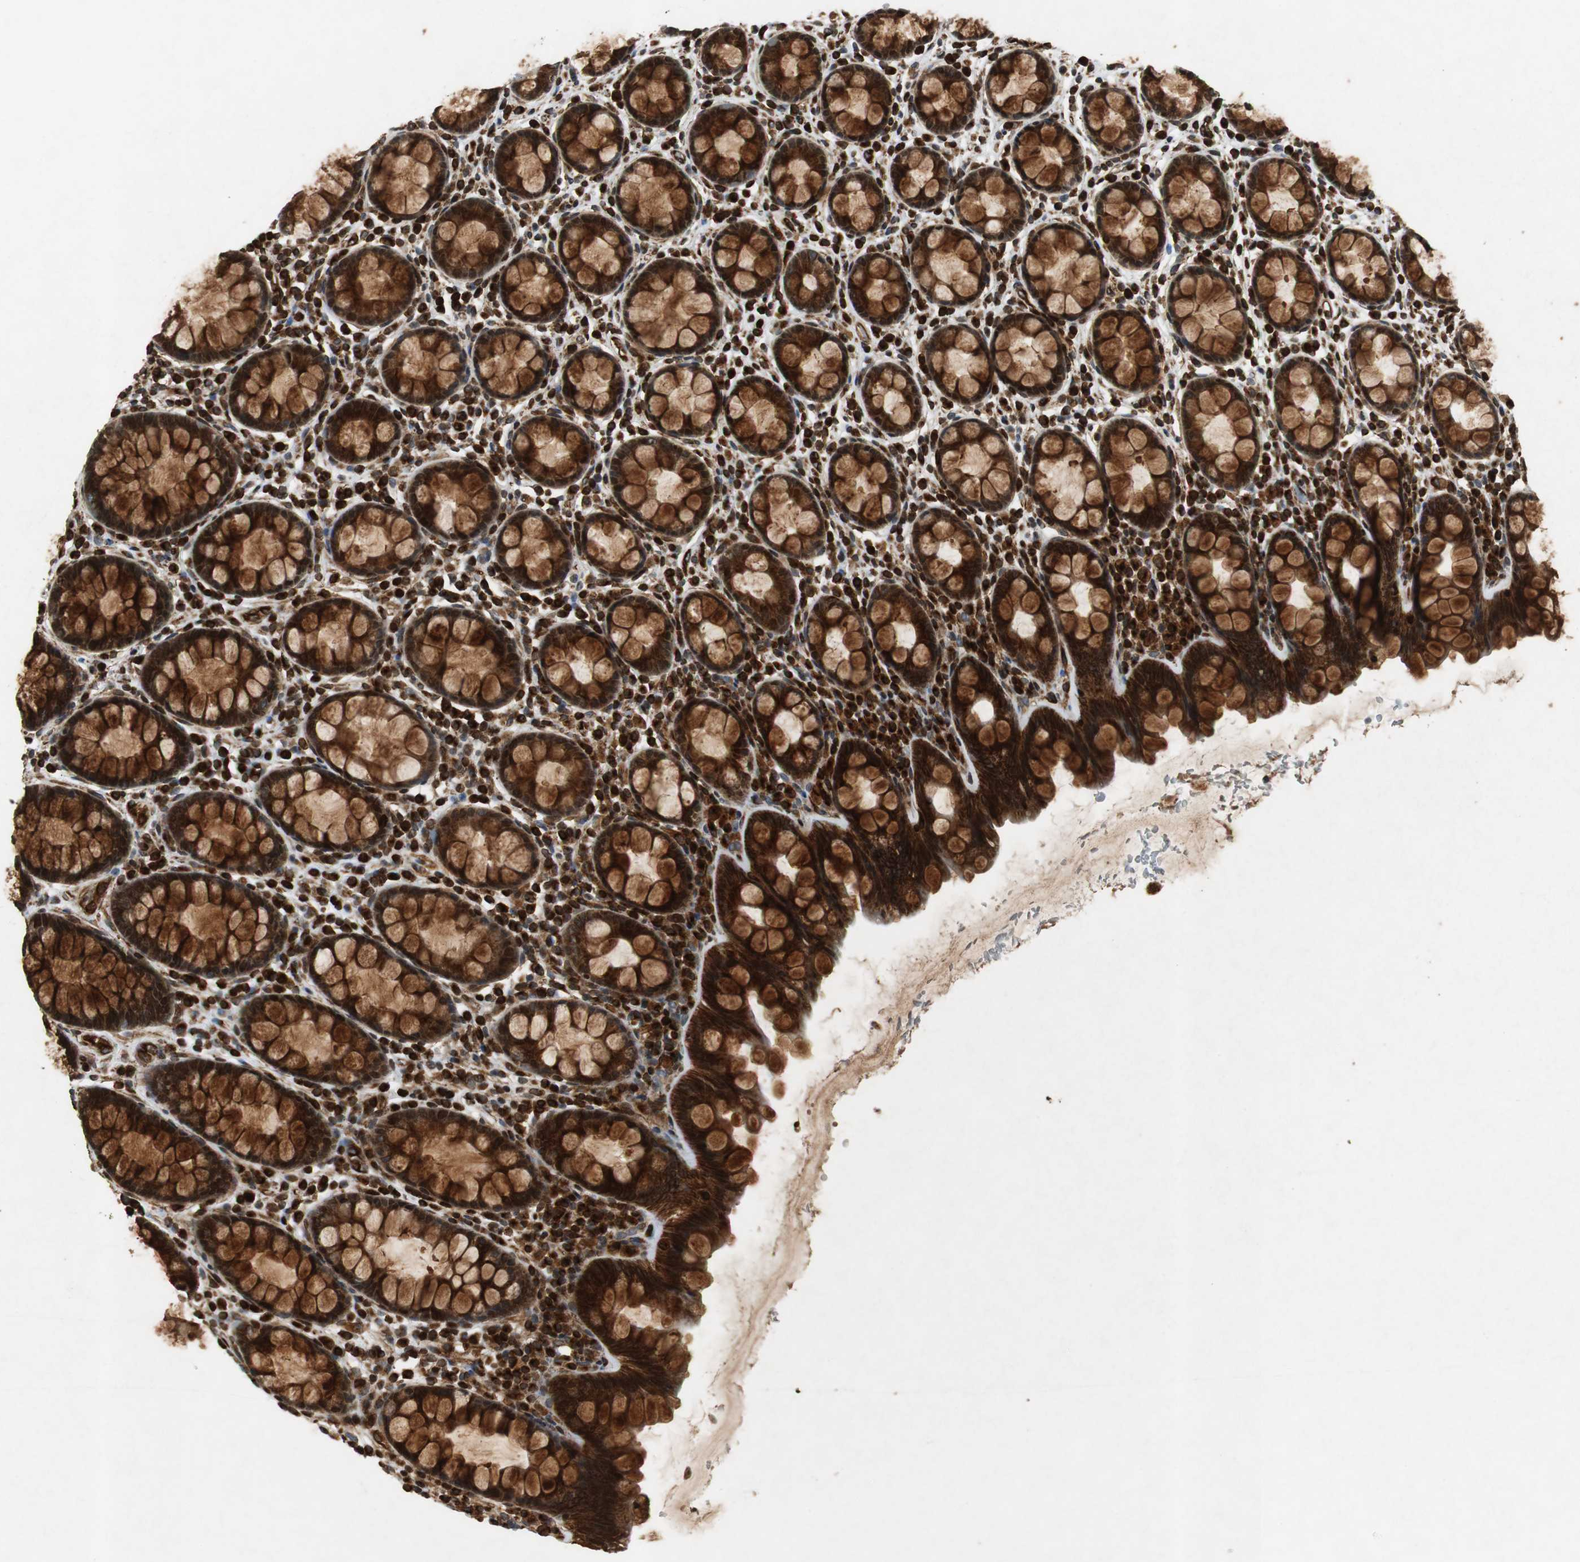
{"staining": {"intensity": "strong", "quantity": ">75%", "location": "cytoplasmic/membranous"}, "tissue": "rectum", "cell_type": "Glandular cells", "image_type": "normal", "snomed": [{"axis": "morphology", "description": "Normal tissue, NOS"}, {"axis": "topography", "description": "Rectum"}], "caption": "Rectum was stained to show a protein in brown. There is high levels of strong cytoplasmic/membranous staining in approximately >75% of glandular cells.", "gene": "TUBA4A", "patient": {"sex": "male", "age": 92}}